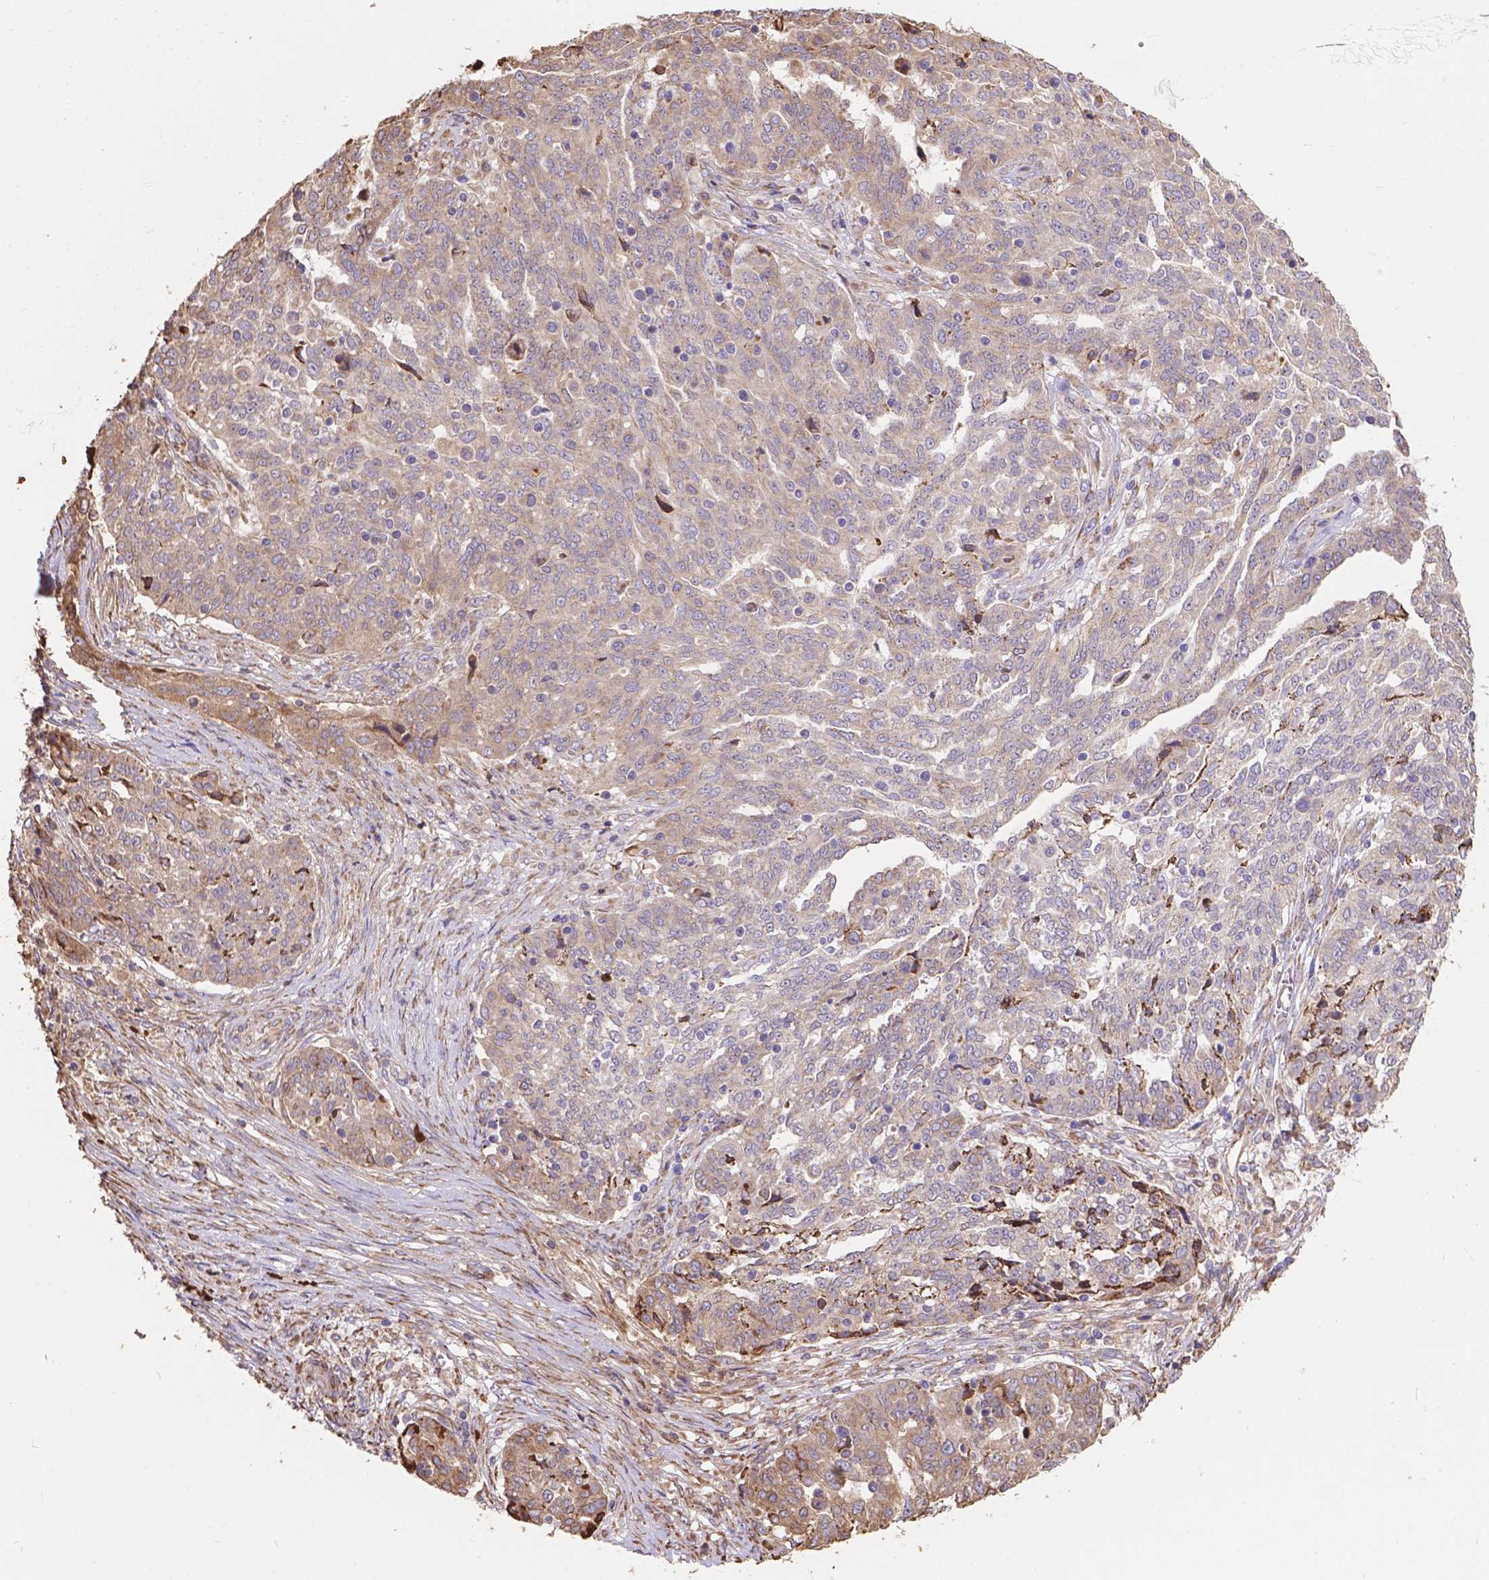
{"staining": {"intensity": "weak", "quantity": "<25%", "location": "cytoplasmic/membranous"}, "tissue": "ovarian cancer", "cell_type": "Tumor cells", "image_type": "cancer", "snomed": [{"axis": "morphology", "description": "Cystadenocarcinoma, serous, NOS"}, {"axis": "topography", "description": "Ovary"}], "caption": "Ovarian cancer was stained to show a protein in brown. There is no significant staining in tumor cells.", "gene": "IPO11", "patient": {"sex": "female", "age": 67}}